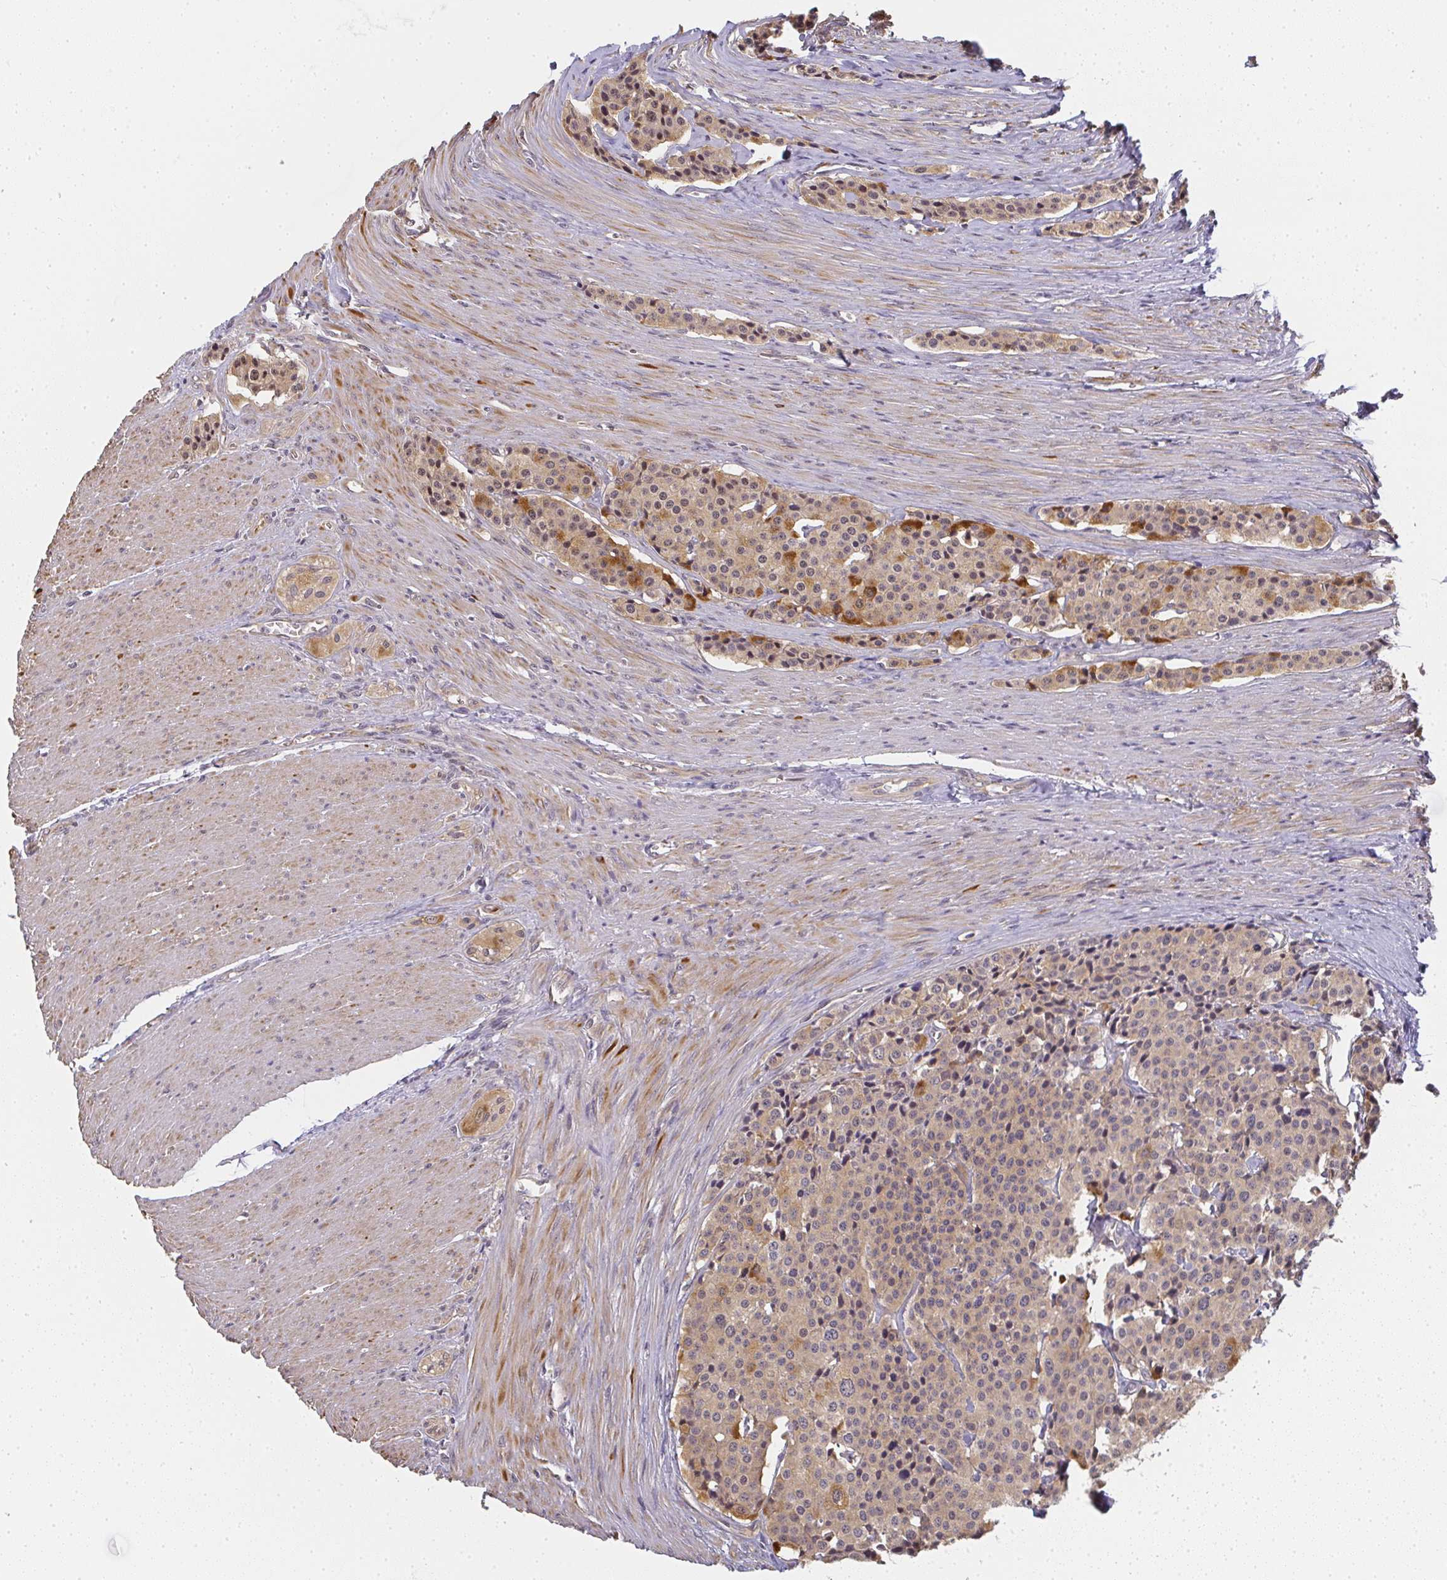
{"staining": {"intensity": "weak", "quantity": "25%-75%", "location": "cytoplasmic/membranous"}, "tissue": "carcinoid", "cell_type": "Tumor cells", "image_type": "cancer", "snomed": [{"axis": "morphology", "description": "Carcinoid, malignant, NOS"}, {"axis": "topography", "description": "Small intestine"}], "caption": "A photomicrograph of human carcinoid stained for a protein exhibits weak cytoplasmic/membranous brown staining in tumor cells.", "gene": "SLC35B3", "patient": {"sex": "male", "age": 73}}